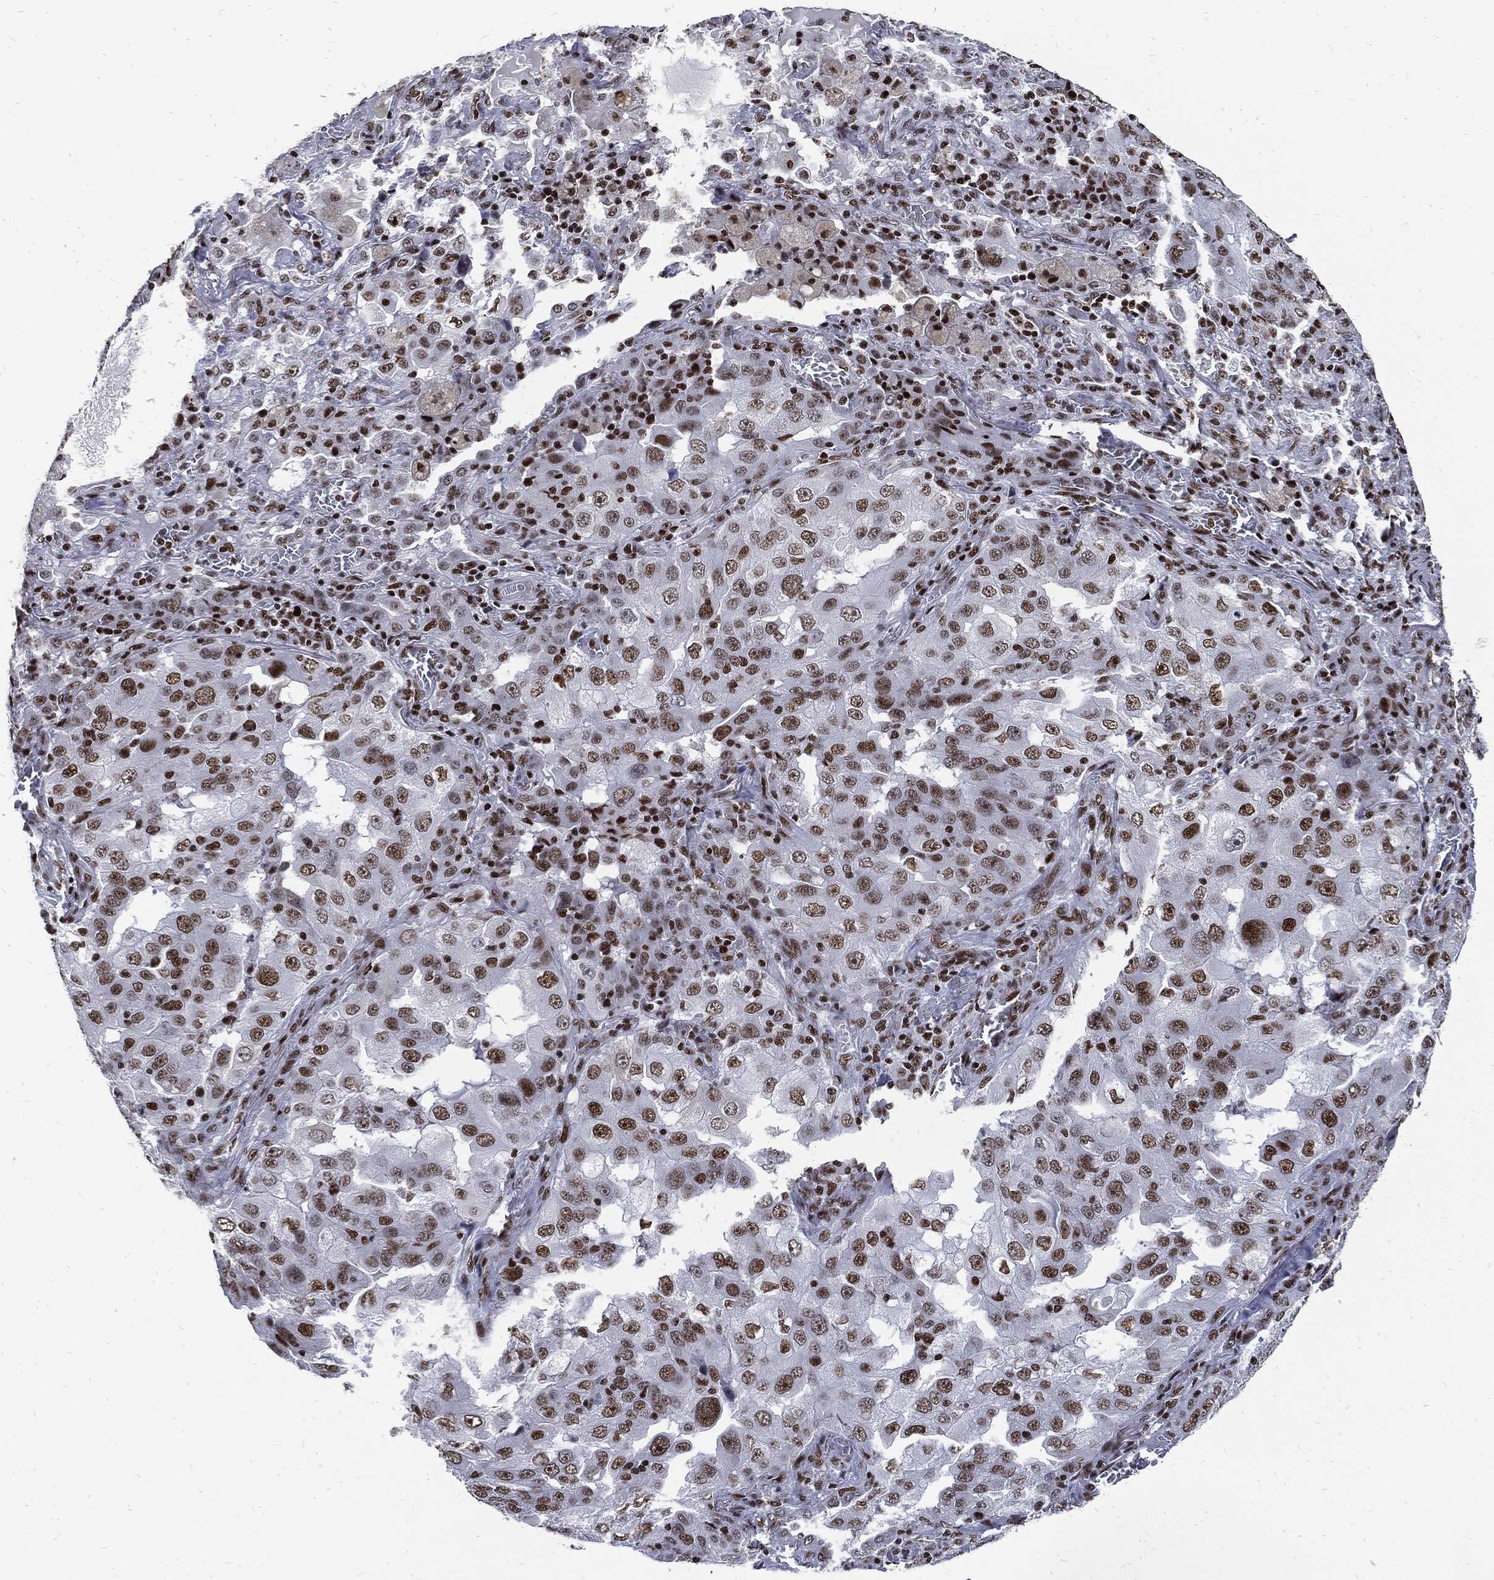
{"staining": {"intensity": "moderate", "quantity": "25%-75%", "location": "nuclear"}, "tissue": "lung cancer", "cell_type": "Tumor cells", "image_type": "cancer", "snomed": [{"axis": "morphology", "description": "Adenocarcinoma, NOS"}, {"axis": "topography", "description": "Lung"}], "caption": "Immunohistochemistry (IHC) staining of lung adenocarcinoma, which exhibits medium levels of moderate nuclear expression in approximately 25%-75% of tumor cells indicating moderate nuclear protein positivity. The staining was performed using DAB (3,3'-diaminobenzidine) (brown) for protein detection and nuclei were counterstained in hematoxylin (blue).", "gene": "TERF2", "patient": {"sex": "female", "age": 61}}